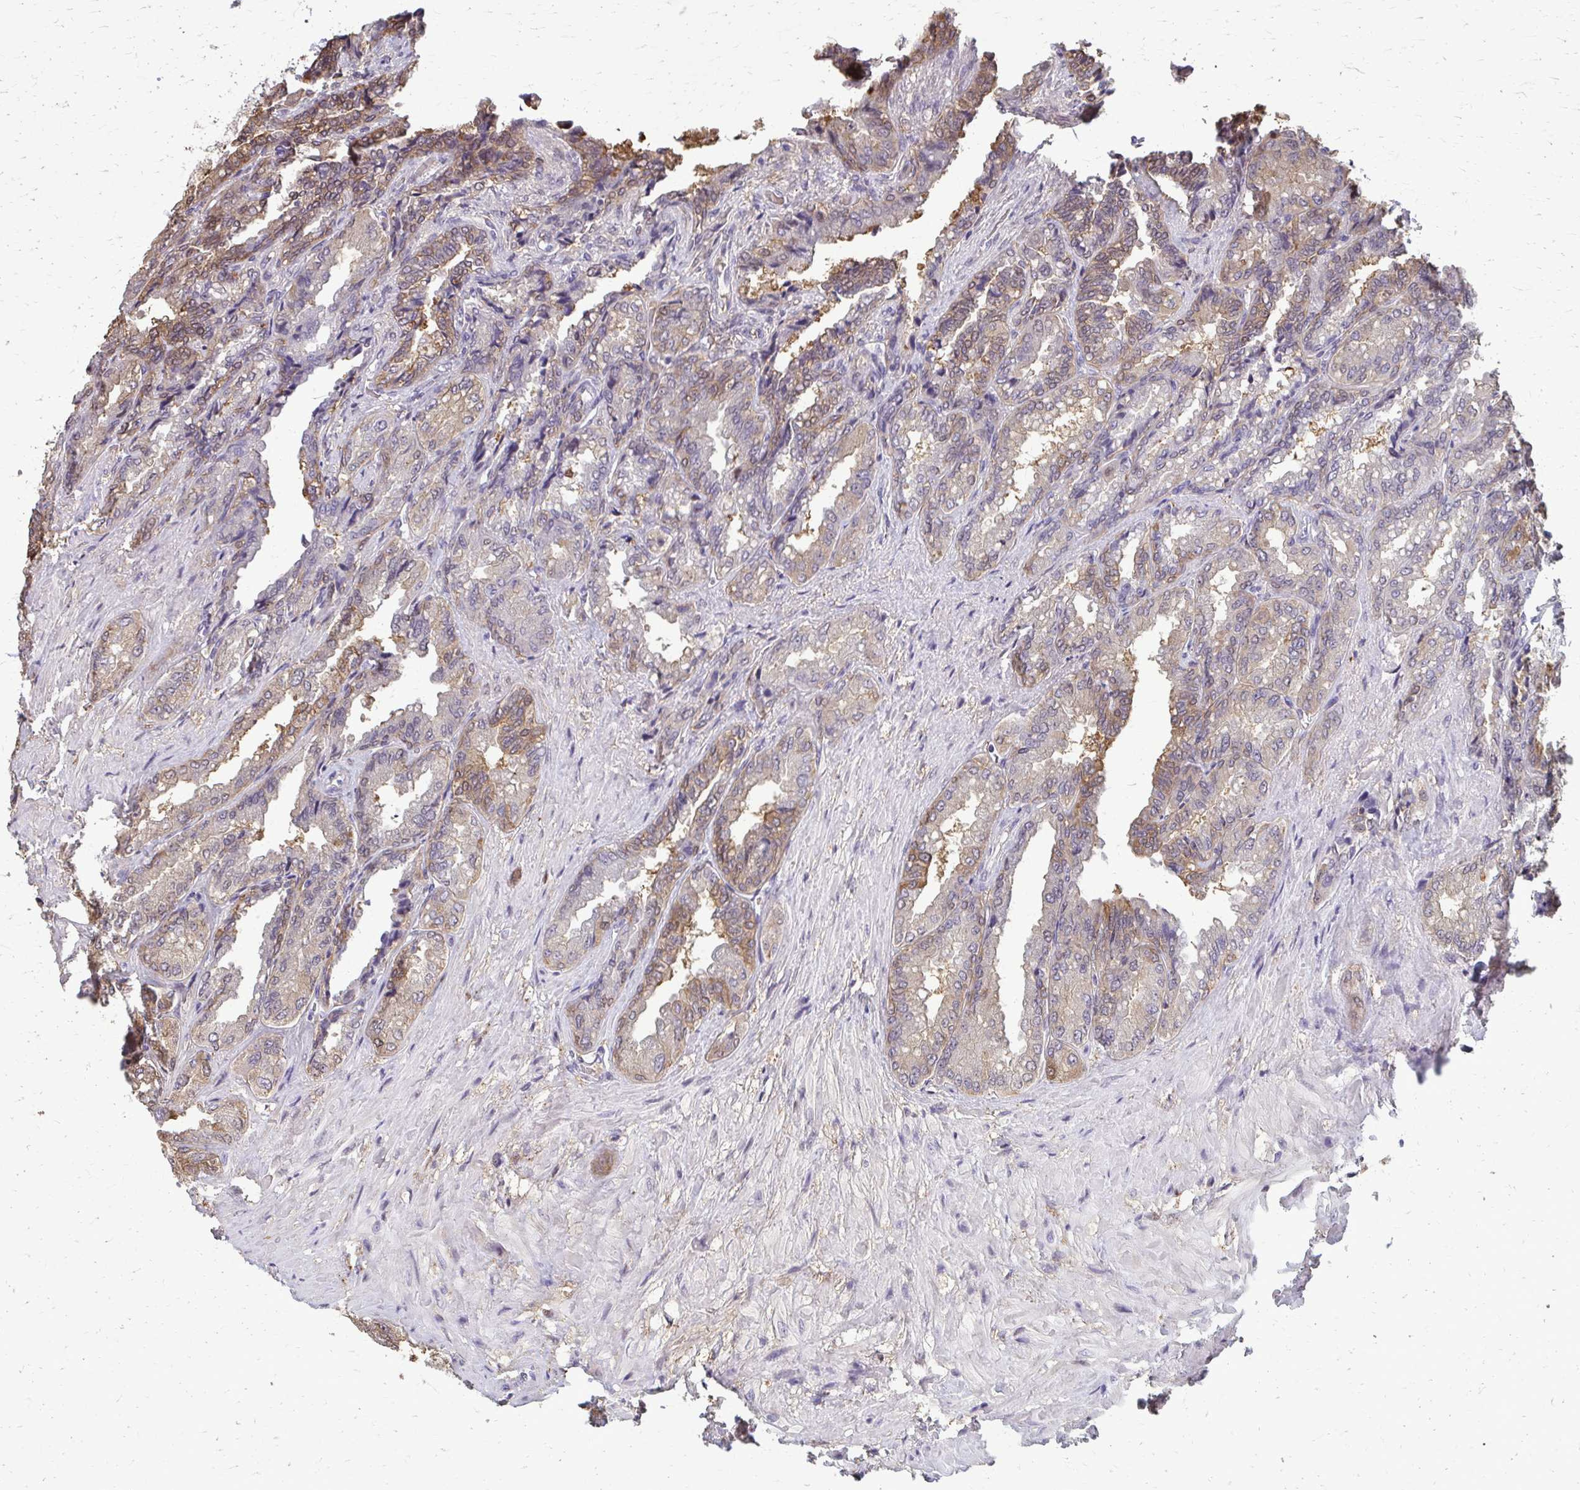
{"staining": {"intensity": "moderate", "quantity": ">75%", "location": "cytoplasmic/membranous"}, "tissue": "seminal vesicle", "cell_type": "Glandular cells", "image_type": "normal", "snomed": [{"axis": "morphology", "description": "Normal tissue, NOS"}, {"axis": "topography", "description": "Seminal veicle"}], "caption": "High-magnification brightfield microscopy of normal seminal vesicle stained with DAB (brown) and counterstained with hematoxylin (blue). glandular cells exhibit moderate cytoplasmic/membranous staining is present in about>75% of cells.", "gene": "ZNF34", "patient": {"sex": "male", "age": 68}}